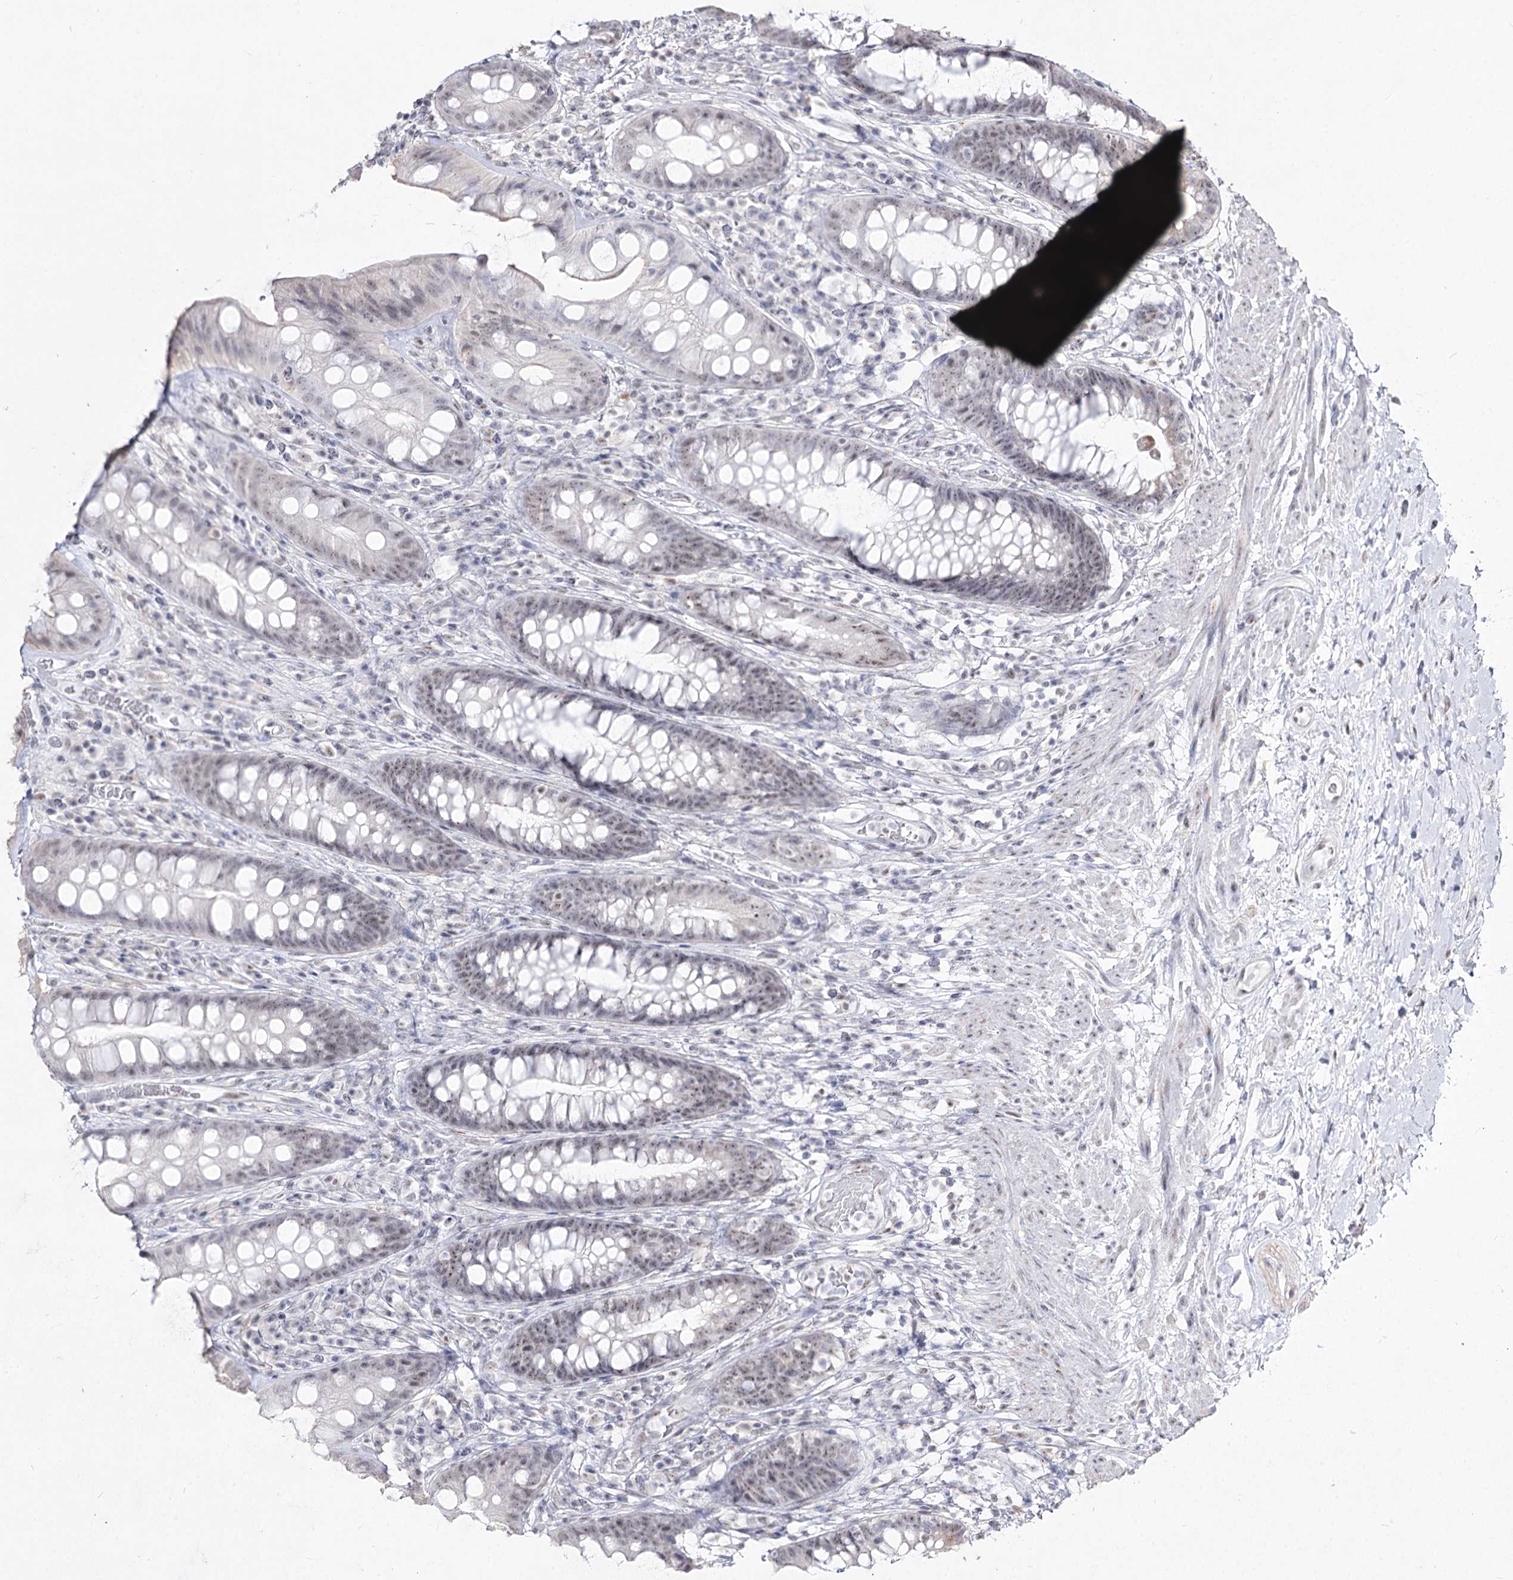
{"staining": {"intensity": "moderate", "quantity": "25%-75%", "location": "nuclear"}, "tissue": "rectum", "cell_type": "Glandular cells", "image_type": "normal", "snomed": [{"axis": "morphology", "description": "Normal tissue, NOS"}, {"axis": "topography", "description": "Rectum"}], "caption": "DAB immunohistochemical staining of normal human rectum reveals moderate nuclear protein staining in about 25%-75% of glandular cells. (Brightfield microscopy of DAB IHC at high magnification).", "gene": "DDX50", "patient": {"sex": "male", "age": 74}}